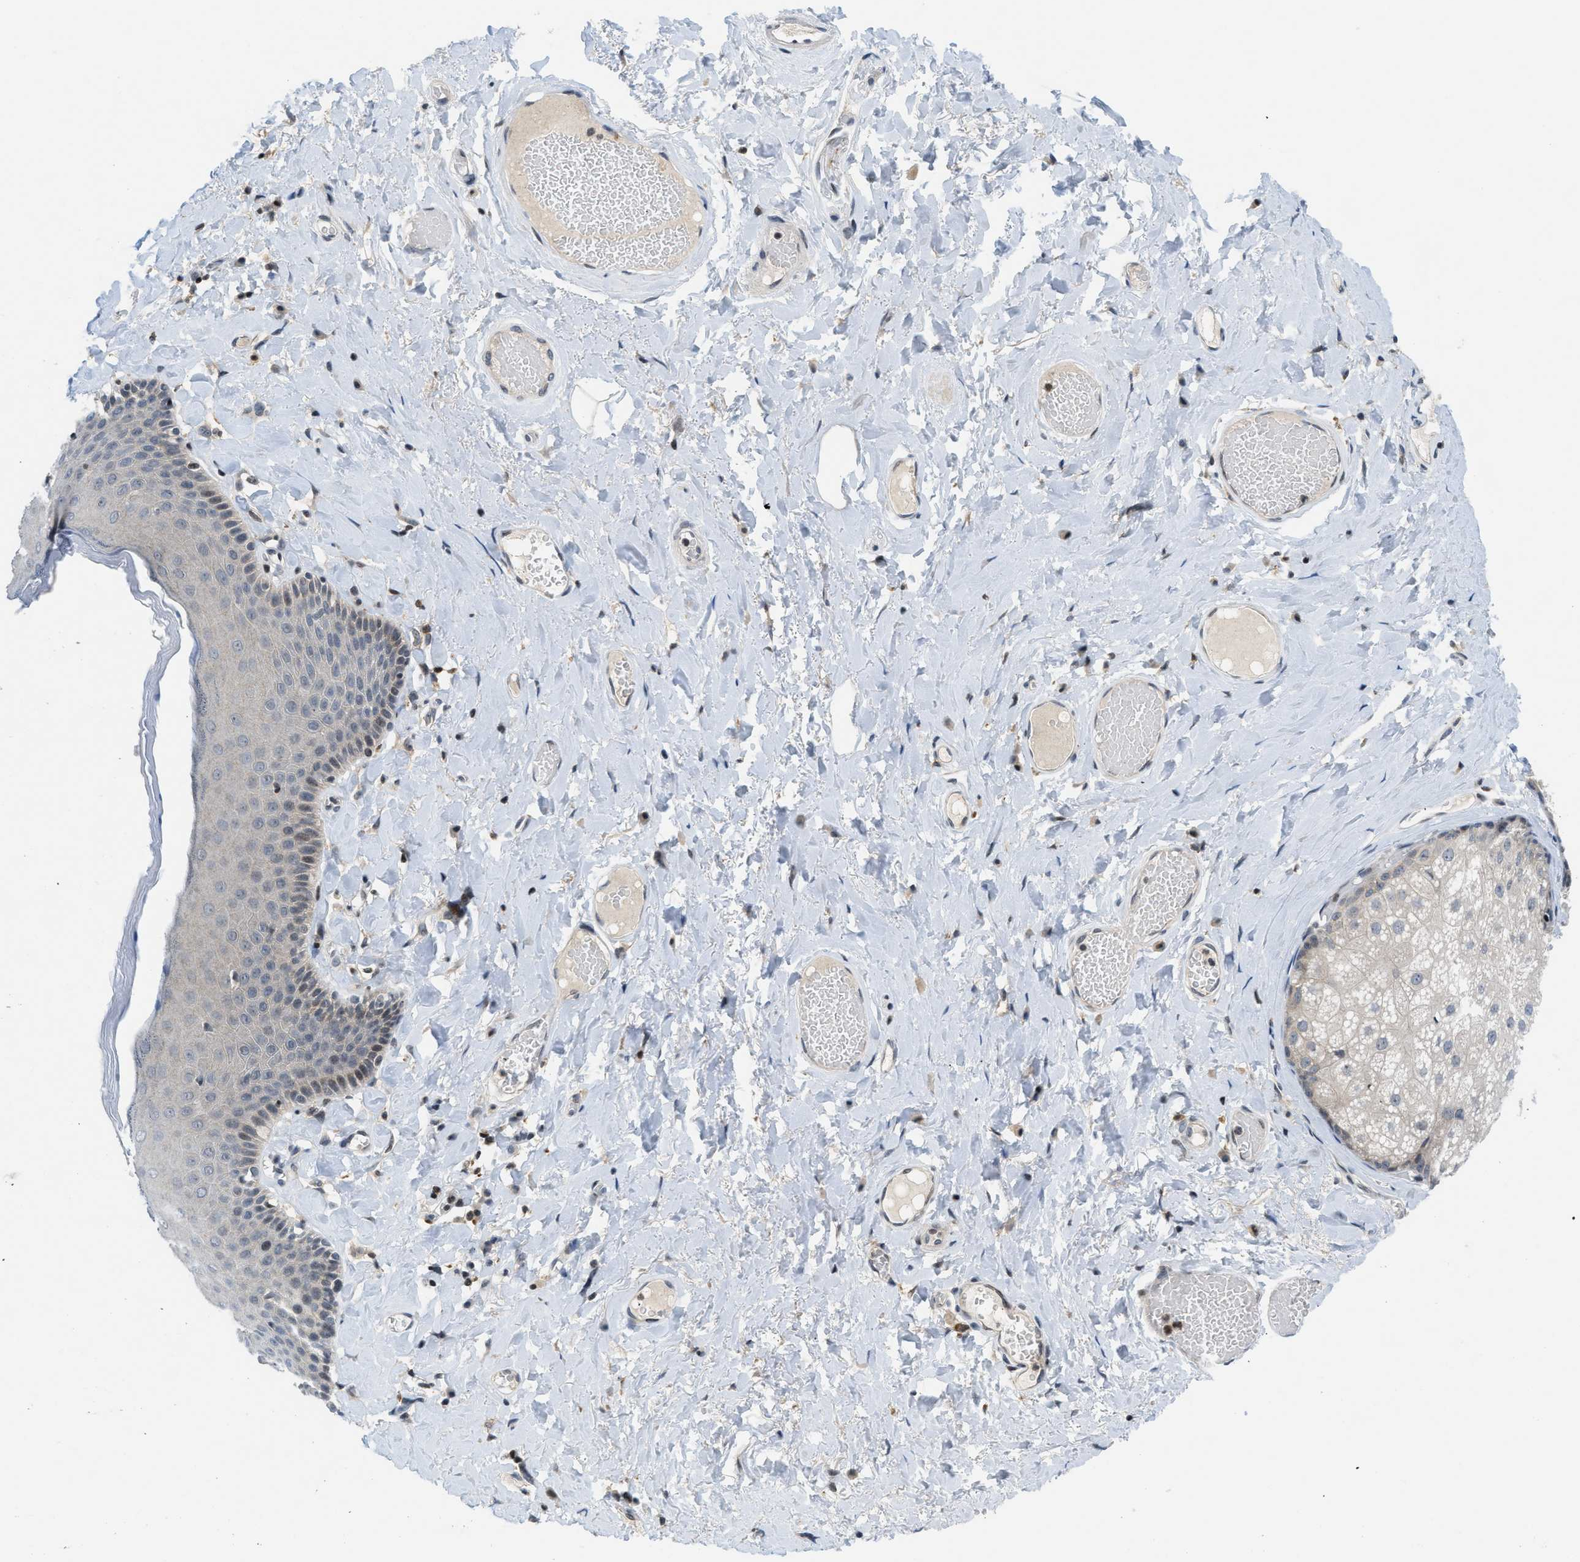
{"staining": {"intensity": "moderate", "quantity": "<25%", "location": "nuclear"}, "tissue": "skin", "cell_type": "Epidermal cells", "image_type": "normal", "snomed": [{"axis": "morphology", "description": "Normal tissue, NOS"}, {"axis": "topography", "description": "Anal"}], "caption": "Immunohistochemistry histopathology image of unremarkable skin: skin stained using IHC displays low levels of moderate protein expression localized specifically in the nuclear of epidermal cells, appearing as a nuclear brown color.", "gene": "ING1", "patient": {"sex": "male", "age": 69}}